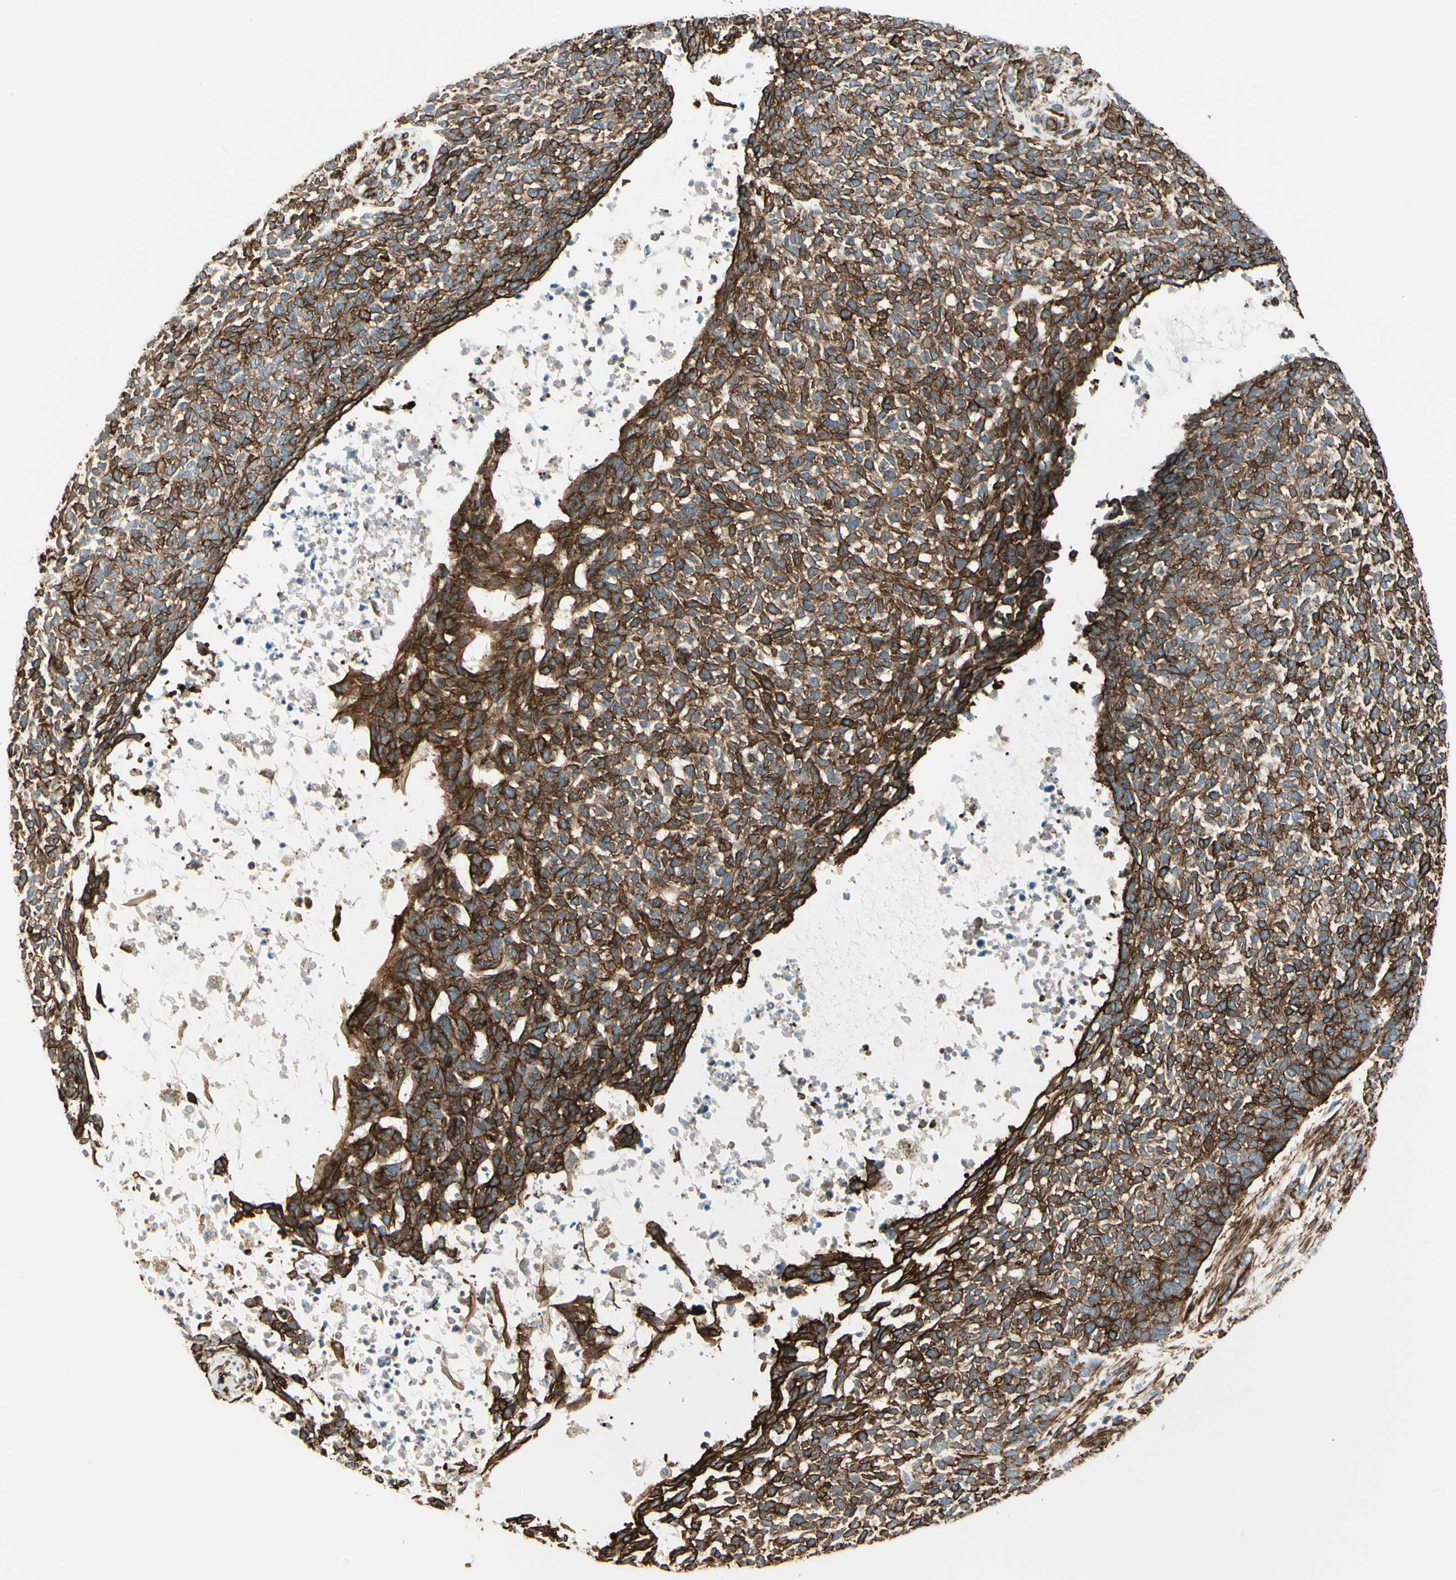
{"staining": {"intensity": "strong", "quantity": ">75%", "location": "cytoplasmic/membranous"}, "tissue": "skin cancer", "cell_type": "Tumor cells", "image_type": "cancer", "snomed": [{"axis": "morphology", "description": "Basal cell carcinoma"}, {"axis": "topography", "description": "Skin"}], "caption": "Immunohistochemistry (IHC) of basal cell carcinoma (skin) exhibits high levels of strong cytoplasmic/membranous positivity in about >75% of tumor cells.", "gene": "CALD1", "patient": {"sex": "female", "age": 84}}